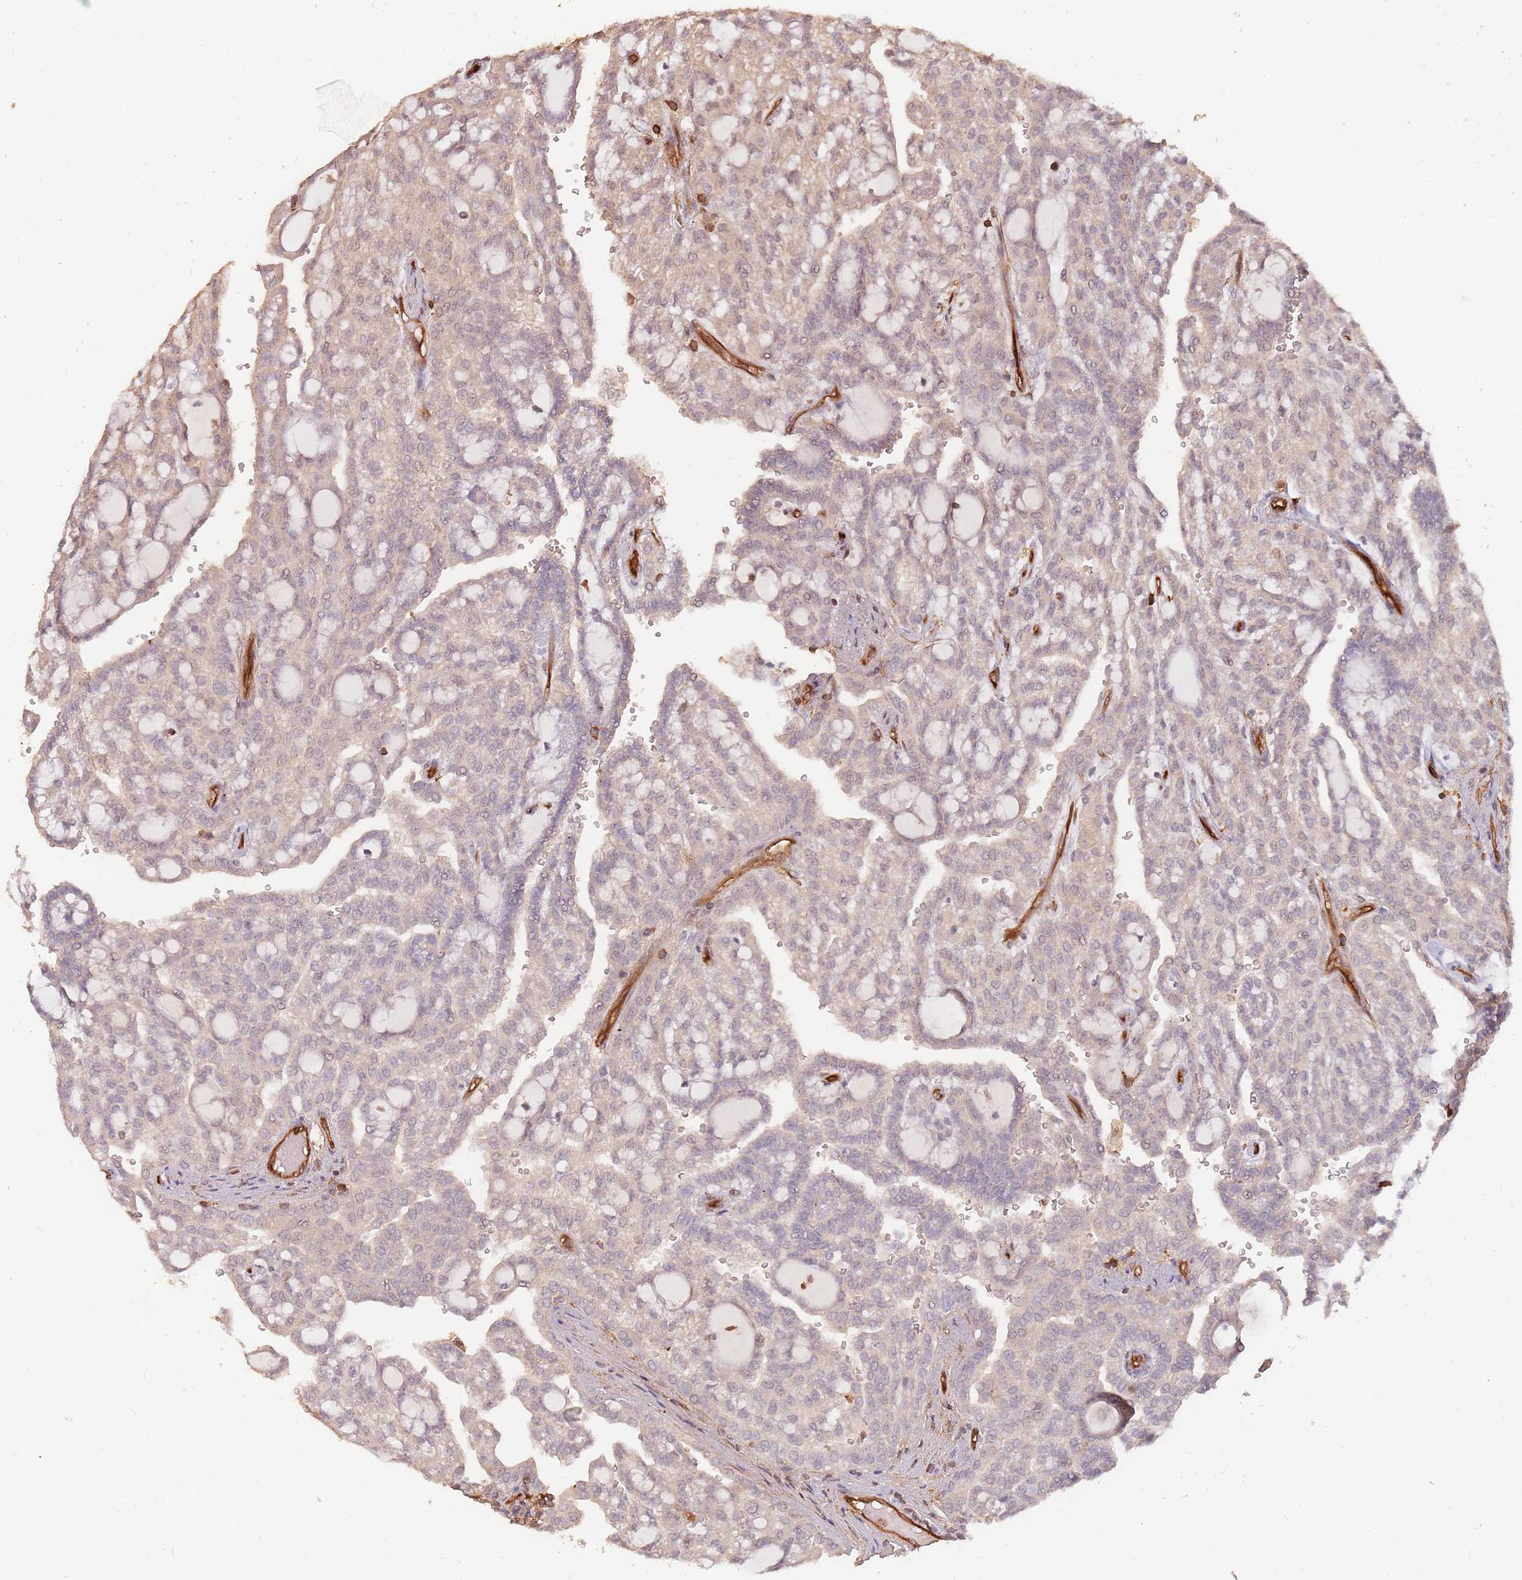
{"staining": {"intensity": "moderate", "quantity": "25%-75%", "location": "cytoplasmic/membranous,nuclear"}, "tissue": "renal cancer", "cell_type": "Tumor cells", "image_type": "cancer", "snomed": [{"axis": "morphology", "description": "Adenocarcinoma, NOS"}, {"axis": "topography", "description": "Kidney"}], "caption": "High-power microscopy captured an immunohistochemistry (IHC) image of renal adenocarcinoma, revealing moderate cytoplasmic/membranous and nuclear staining in about 25%-75% of tumor cells. (brown staining indicates protein expression, while blue staining denotes nuclei).", "gene": "PLS3", "patient": {"sex": "male", "age": 63}}